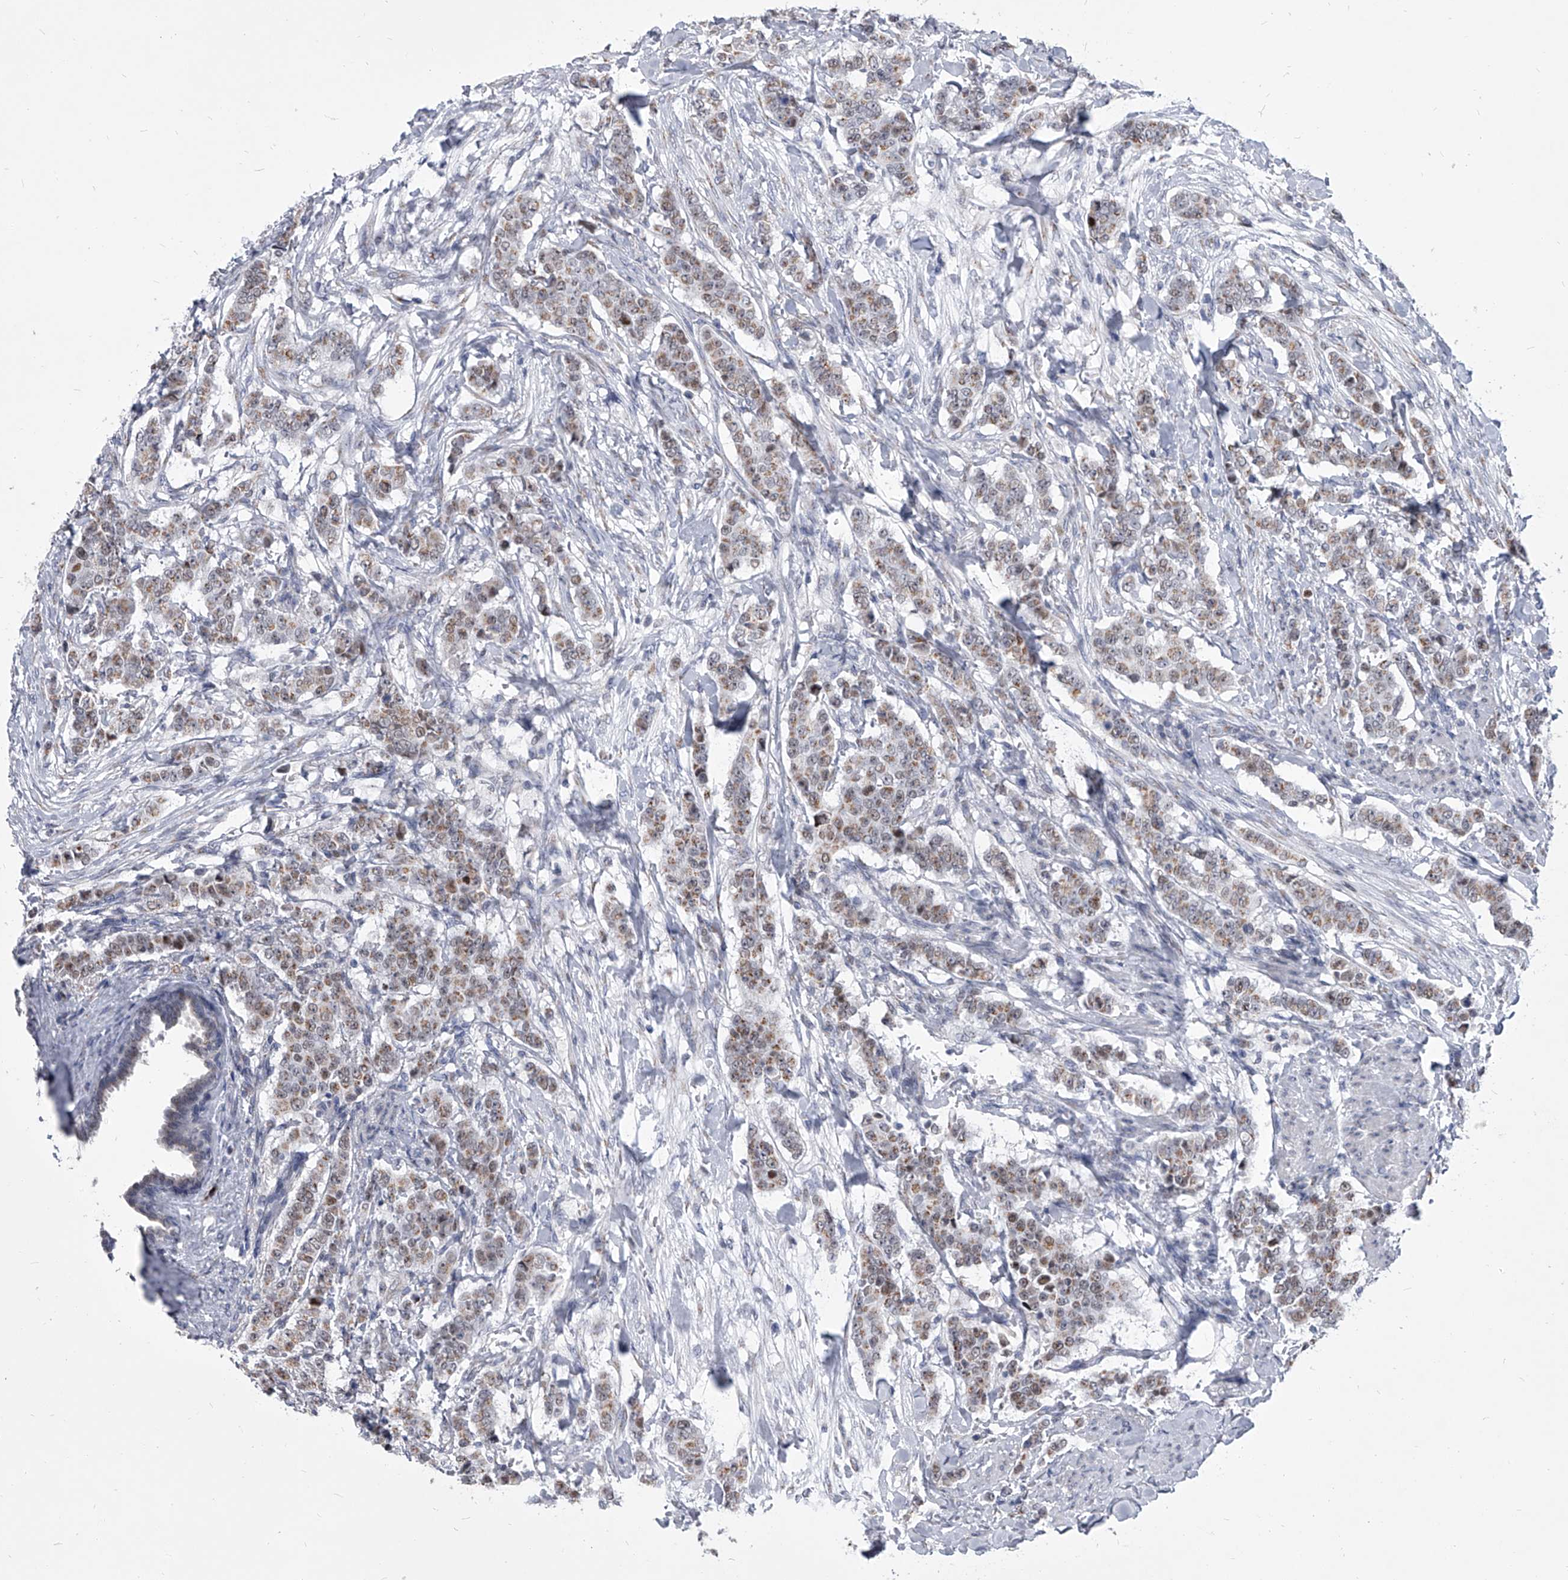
{"staining": {"intensity": "moderate", "quantity": "25%-75%", "location": "cytoplasmic/membranous,nuclear"}, "tissue": "breast cancer", "cell_type": "Tumor cells", "image_type": "cancer", "snomed": [{"axis": "morphology", "description": "Duct carcinoma"}, {"axis": "topography", "description": "Breast"}], "caption": "Human breast infiltrating ductal carcinoma stained with a protein marker displays moderate staining in tumor cells.", "gene": "EVA1C", "patient": {"sex": "female", "age": 40}}